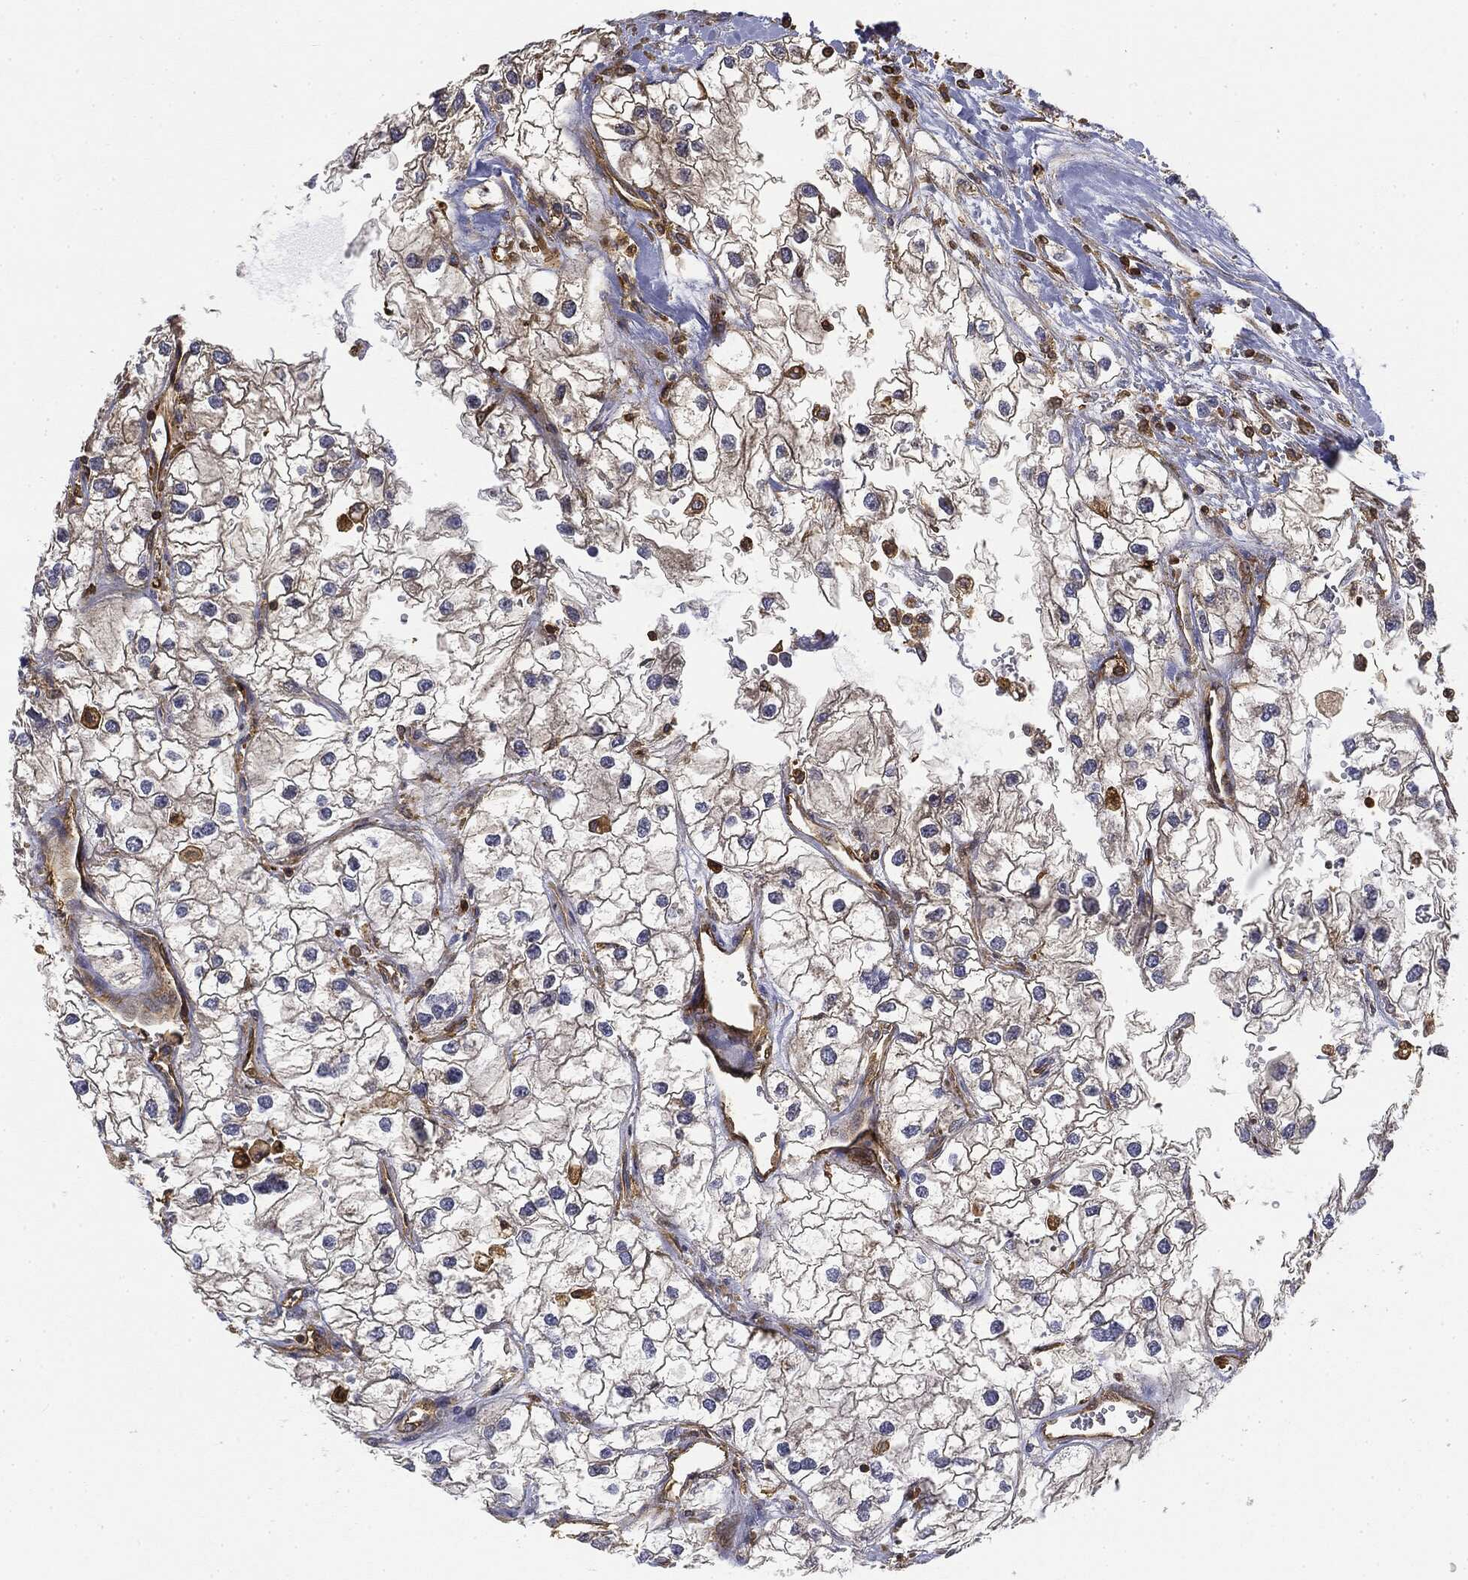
{"staining": {"intensity": "negative", "quantity": "none", "location": "none"}, "tissue": "renal cancer", "cell_type": "Tumor cells", "image_type": "cancer", "snomed": [{"axis": "morphology", "description": "Adenocarcinoma, NOS"}, {"axis": "topography", "description": "Kidney"}], "caption": "Immunohistochemistry photomicrograph of human adenocarcinoma (renal) stained for a protein (brown), which reveals no expression in tumor cells.", "gene": "WDR1", "patient": {"sex": "male", "age": 59}}